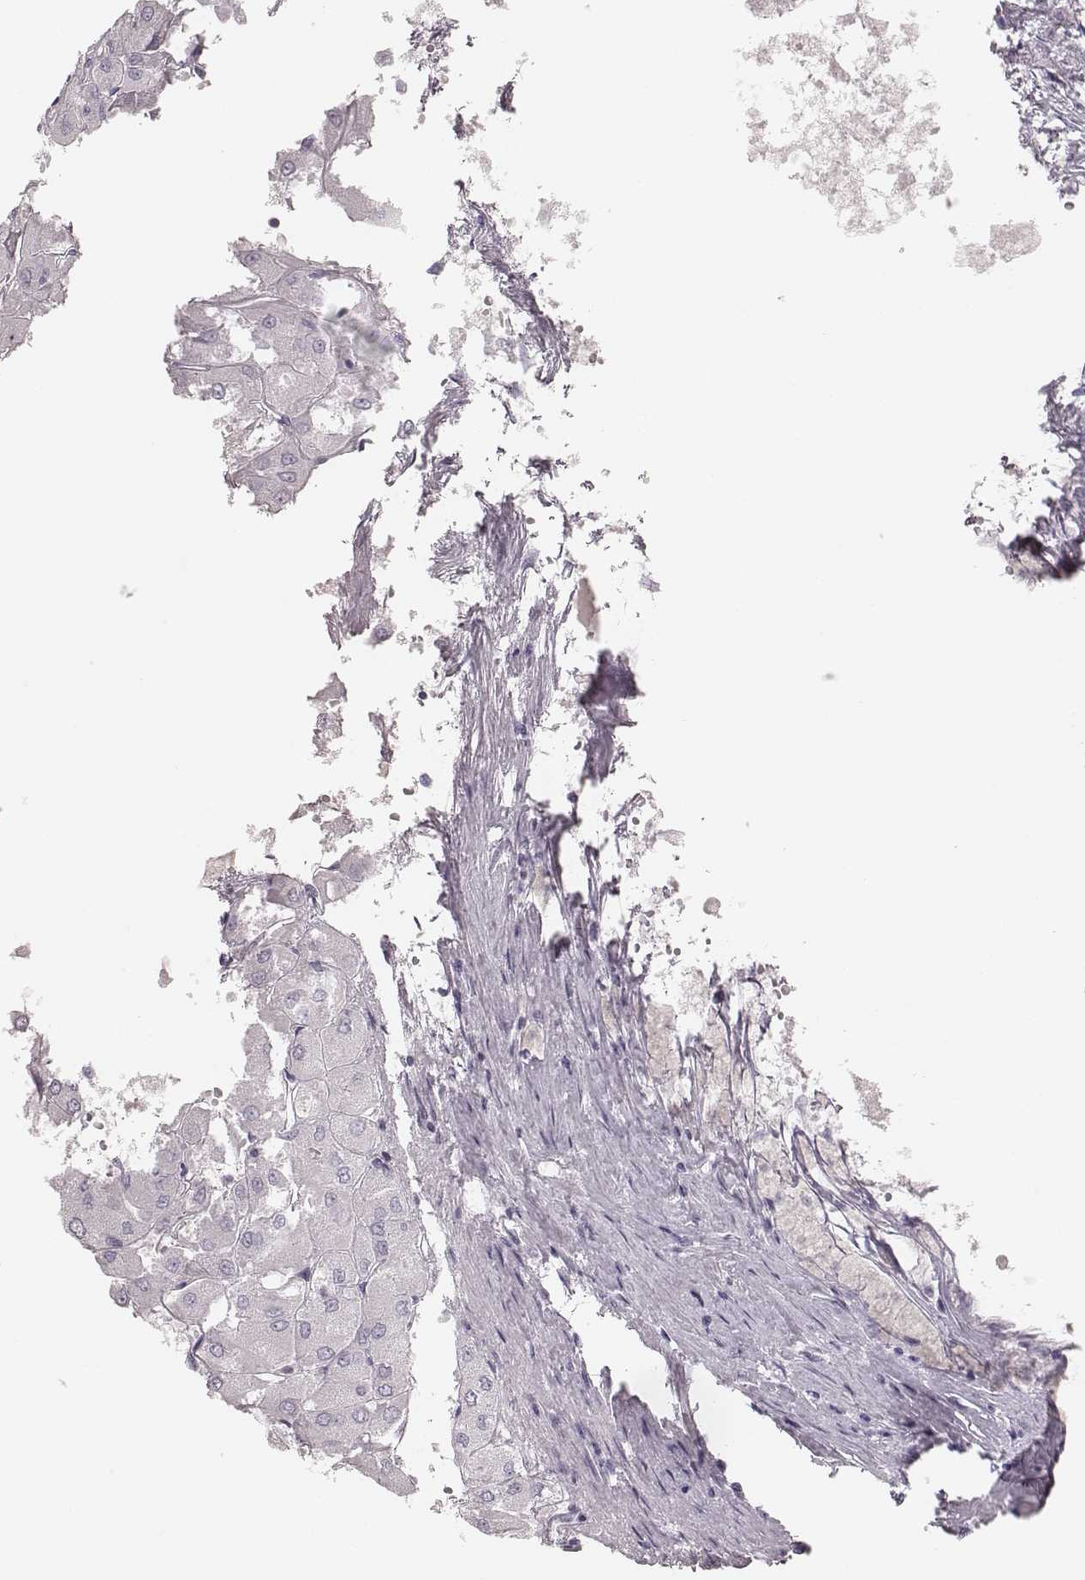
{"staining": {"intensity": "negative", "quantity": "none", "location": "none"}, "tissue": "renal cancer", "cell_type": "Tumor cells", "image_type": "cancer", "snomed": [{"axis": "morphology", "description": "Adenocarcinoma, NOS"}, {"axis": "topography", "description": "Kidney"}], "caption": "The immunohistochemistry micrograph has no significant staining in tumor cells of renal cancer (adenocarcinoma) tissue.", "gene": "TUFM", "patient": {"sex": "male", "age": 72}}